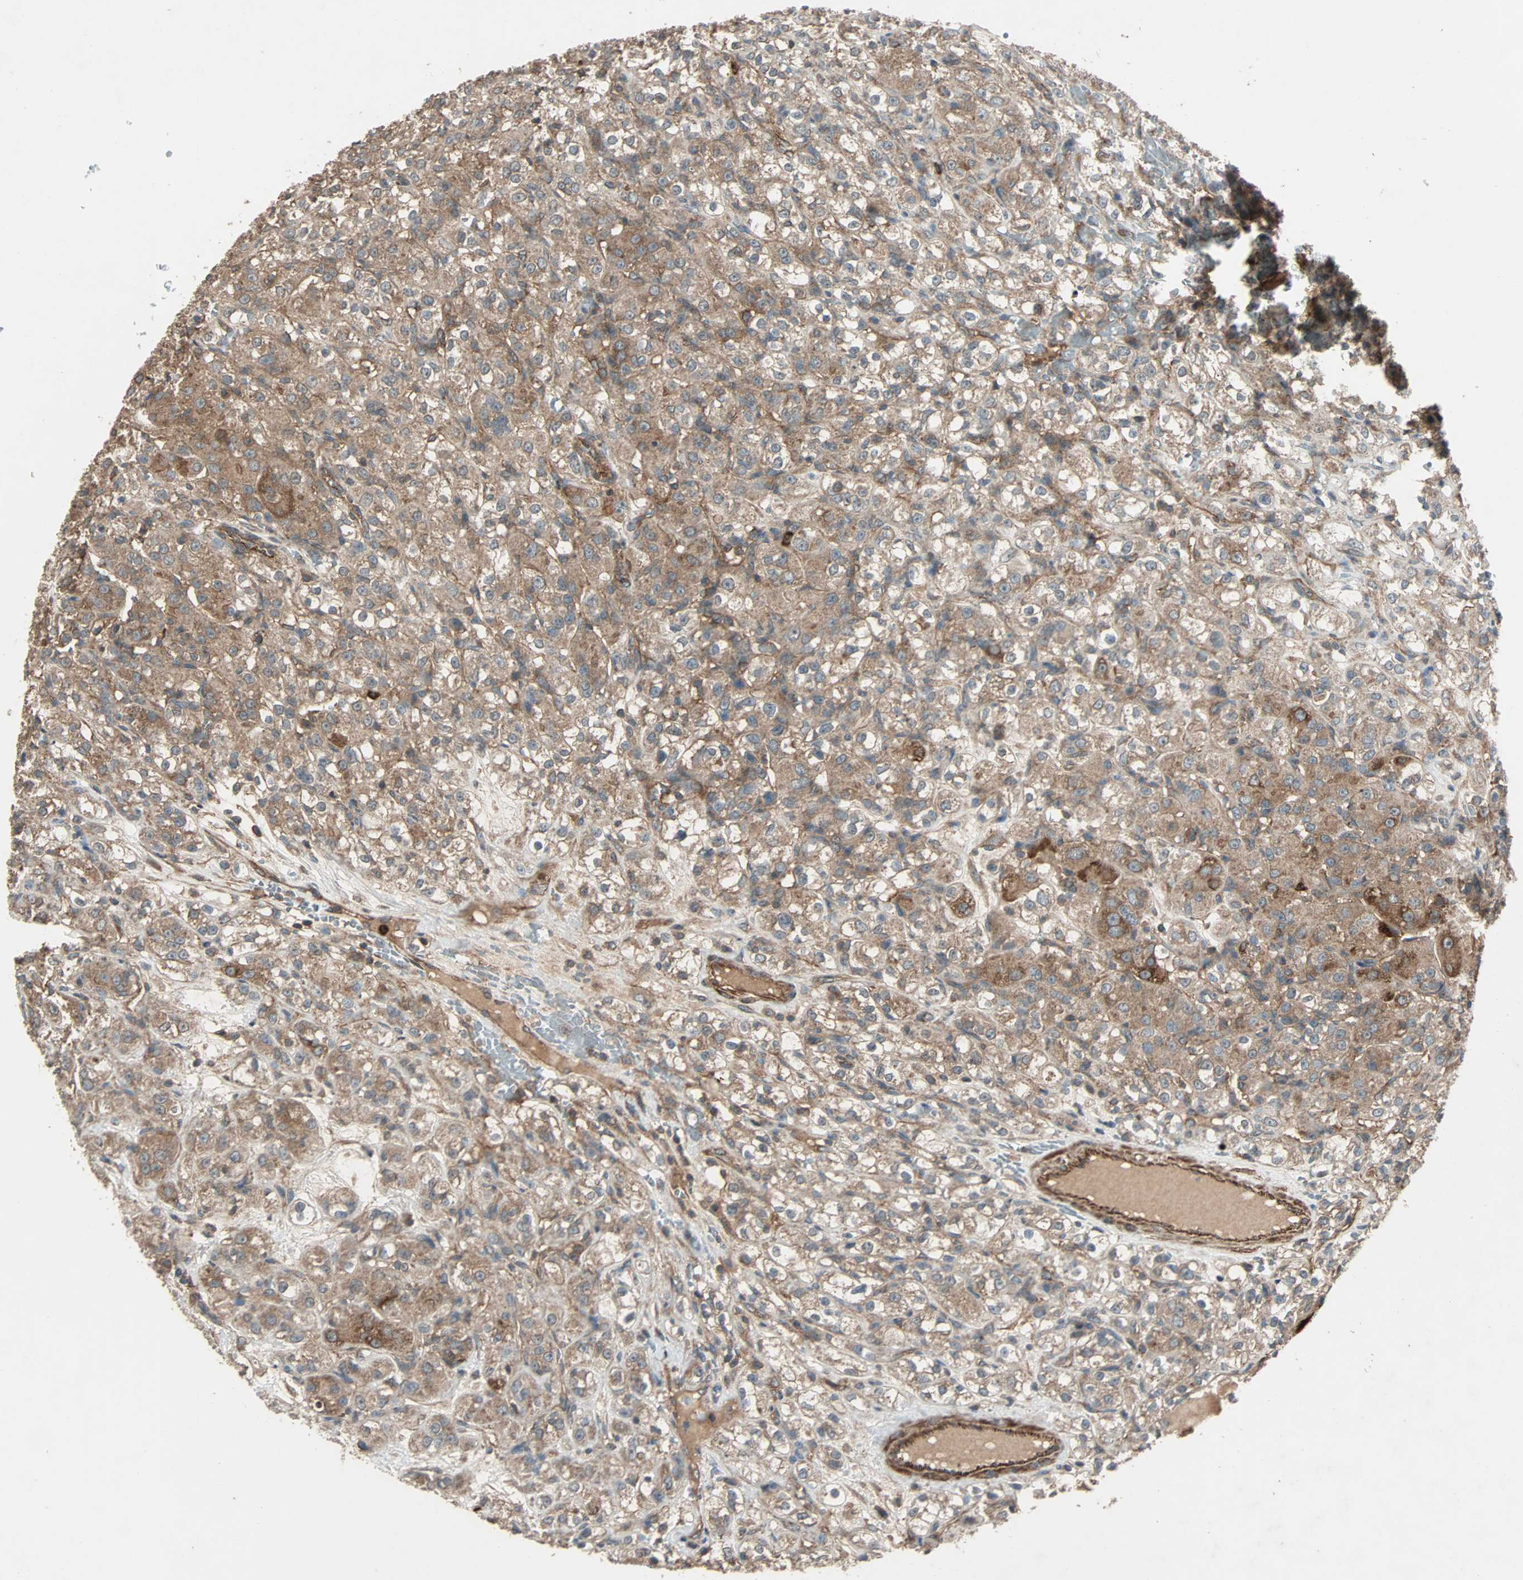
{"staining": {"intensity": "moderate", "quantity": ">75%", "location": "cytoplasmic/membranous"}, "tissue": "renal cancer", "cell_type": "Tumor cells", "image_type": "cancer", "snomed": [{"axis": "morphology", "description": "Normal tissue, NOS"}, {"axis": "morphology", "description": "Adenocarcinoma, NOS"}, {"axis": "topography", "description": "Kidney"}], "caption": "Immunohistochemical staining of renal adenocarcinoma exhibits medium levels of moderate cytoplasmic/membranous positivity in about >75% of tumor cells.", "gene": "GCK", "patient": {"sex": "male", "age": 61}}